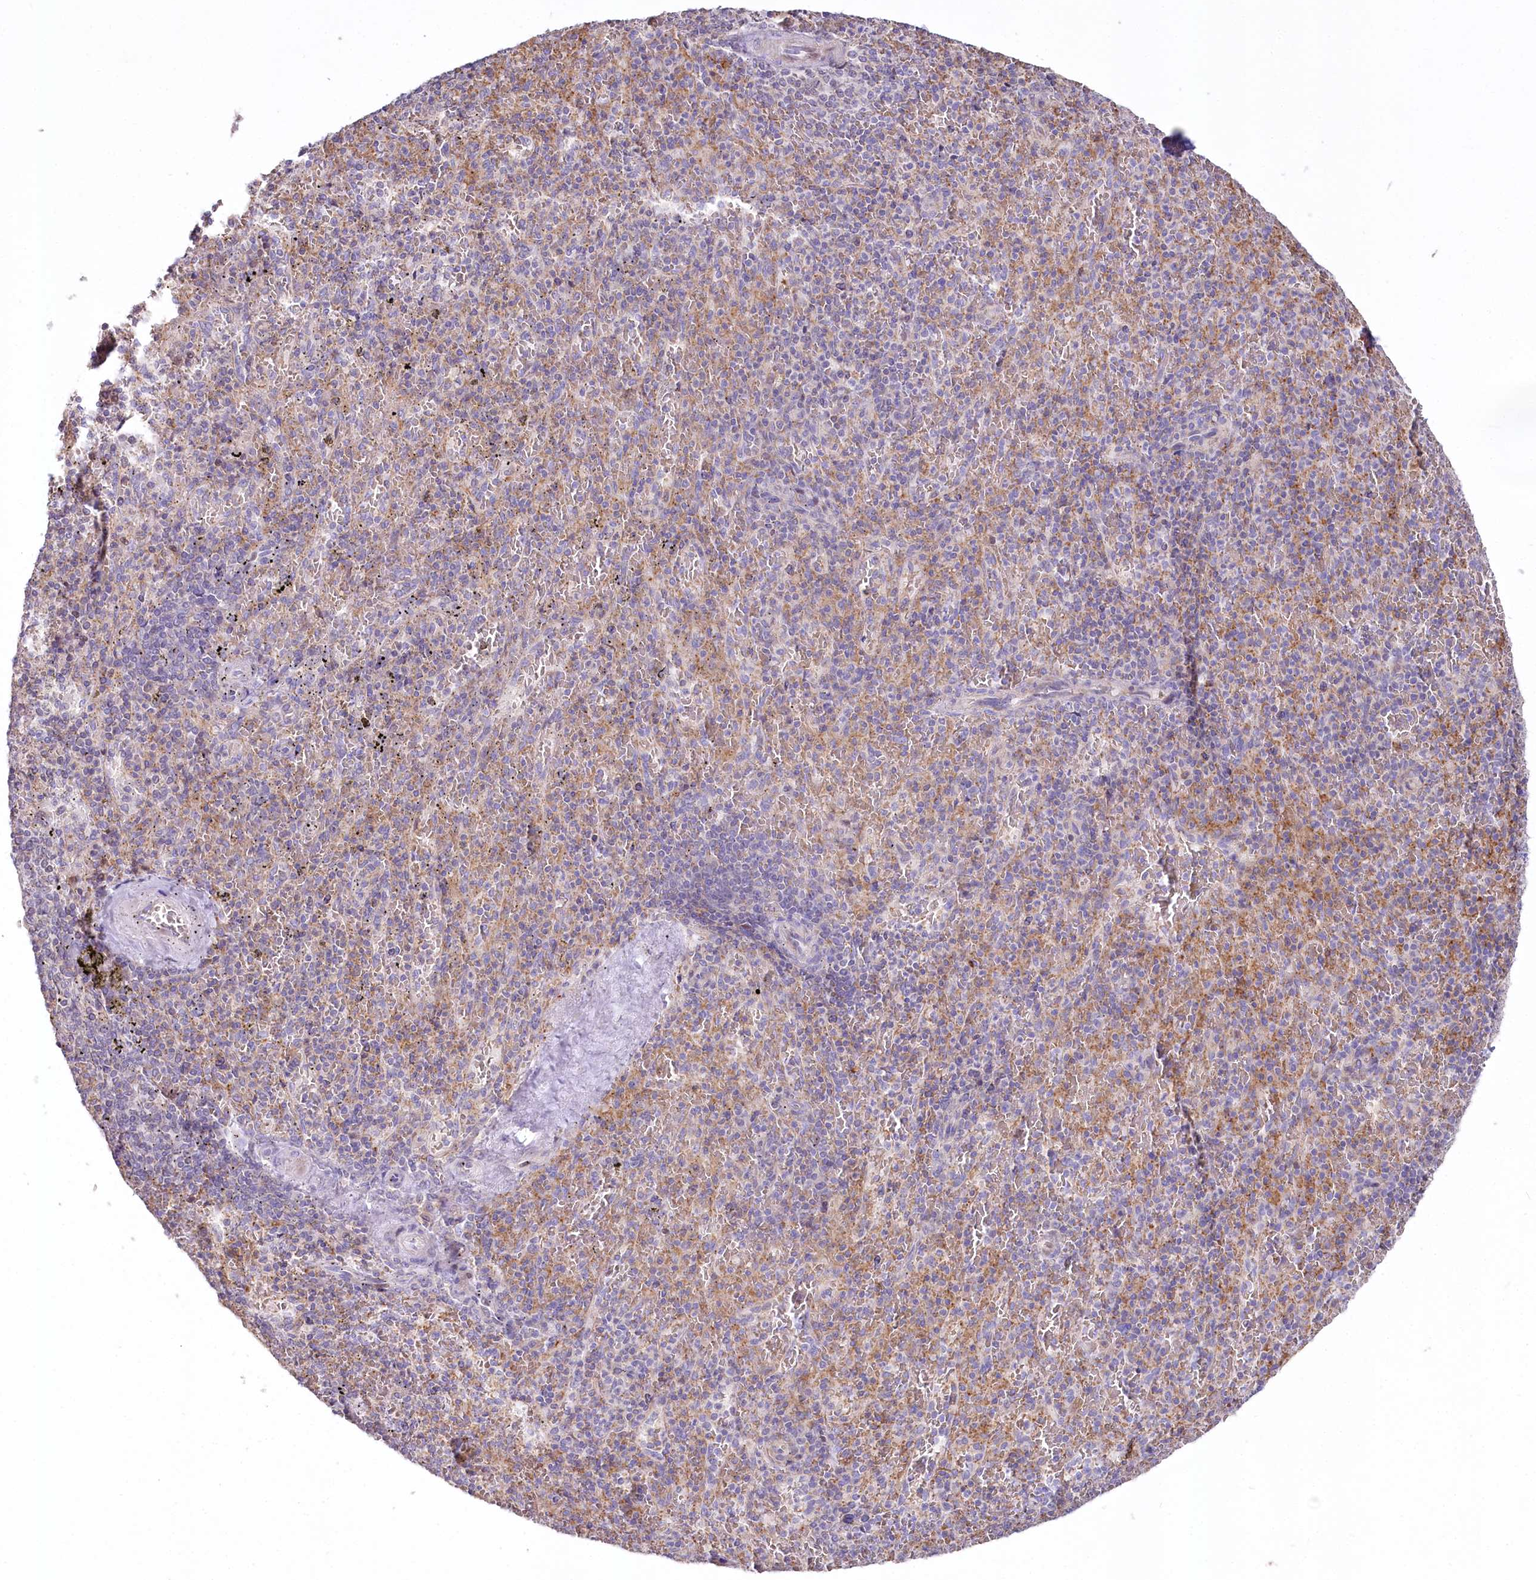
{"staining": {"intensity": "negative", "quantity": "none", "location": "none"}, "tissue": "spleen", "cell_type": "Cells in red pulp", "image_type": "normal", "snomed": [{"axis": "morphology", "description": "Normal tissue, NOS"}, {"axis": "topography", "description": "Spleen"}], "caption": "A high-resolution micrograph shows immunohistochemistry staining of normal spleen, which demonstrates no significant expression in cells in red pulp. Brightfield microscopy of immunohistochemistry (IHC) stained with DAB (brown) and hematoxylin (blue), captured at high magnification.", "gene": "SLC6A11", "patient": {"sex": "male", "age": 82}}